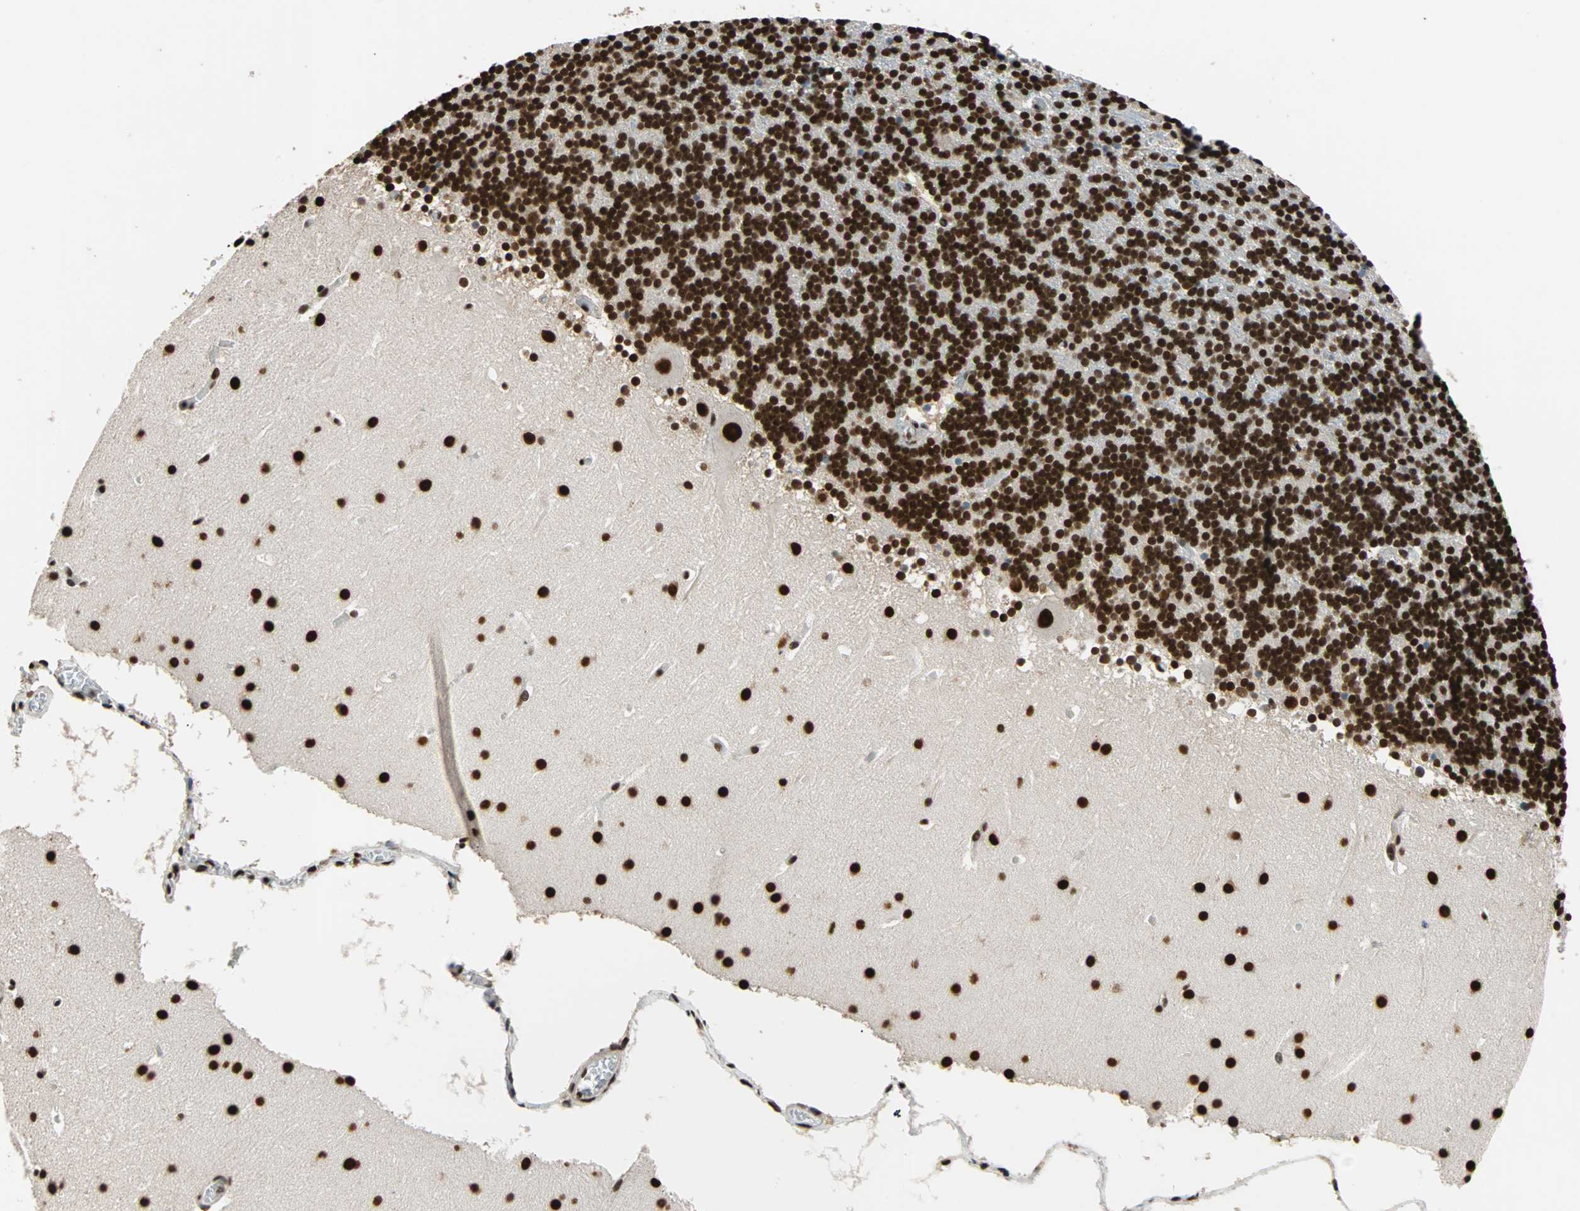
{"staining": {"intensity": "strong", "quantity": ">75%", "location": "nuclear"}, "tissue": "cerebellum", "cell_type": "Cells in granular layer", "image_type": "normal", "snomed": [{"axis": "morphology", "description": "Normal tissue, NOS"}, {"axis": "topography", "description": "Cerebellum"}], "caption": "Immunohistochemistry (IHC) image of unremarkable human cerebellum stained for a protein (brown), which shows high levels of strong nuclear expression in about >75% of cells in granular layer.", "gene": "ILF2", "patient": {"sex": "male", "age": 45}}